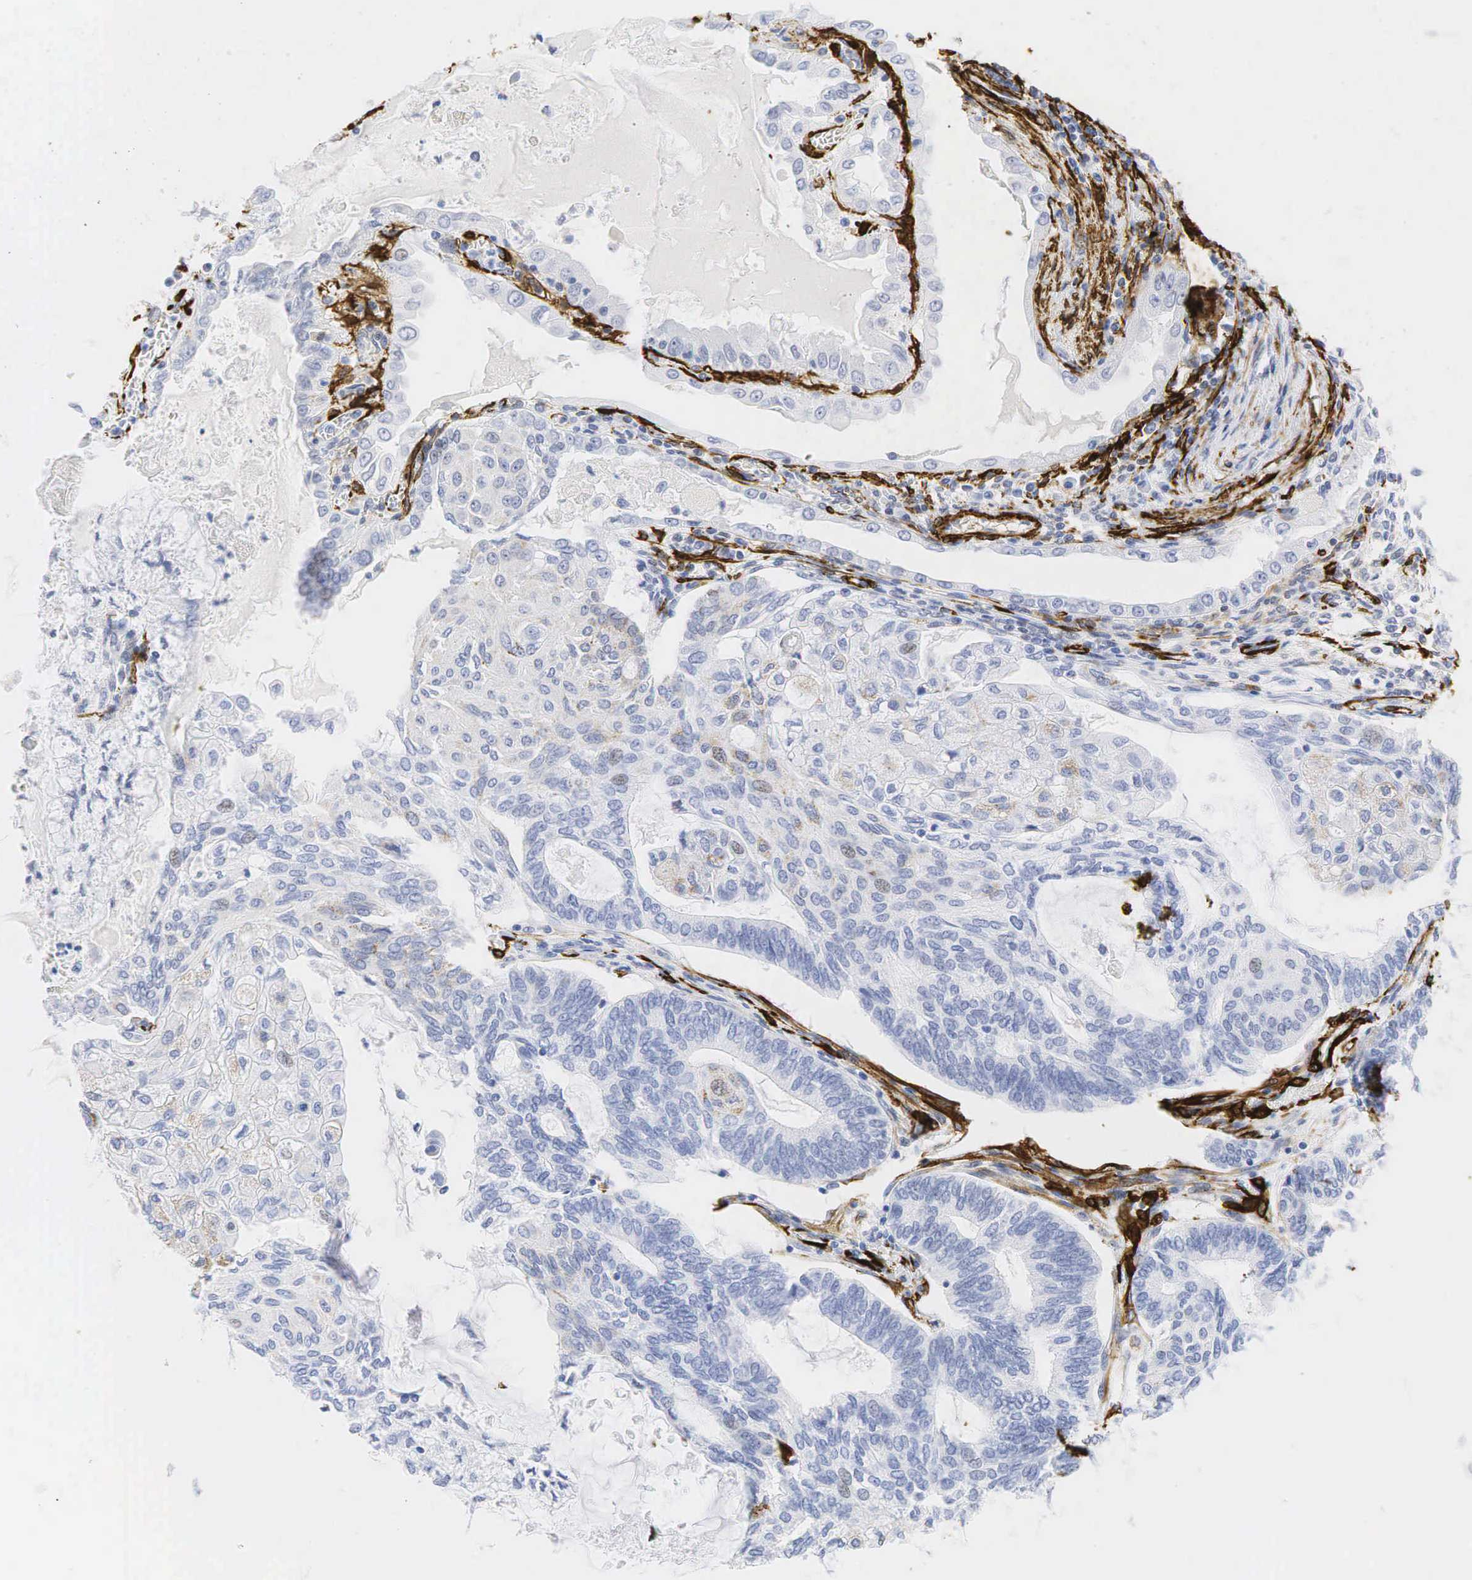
{"staining": {"intensity": "weak", "quantity": "<25%", "location": "nuclear"}, "tissue": "endometrial cancer", "cell_type": "Tumor cells", "image_type": "cancer", "snomed": [{"axis": "morphology", "description": "Adenocarcinoma, NOS"}, {"axis": "topography", "description": "Endometrium"}], "caption": "Immunohistochemistry photomicrograph of neoplastic tissue: endometrial cancer (adenocarcinoma) stained with DAB (3,3'-diaminobenzidine) reveals no significant protein positivity in tumor cells.", "gene": "ACTA2", "patient": {"sex": "female", "age": 79}}